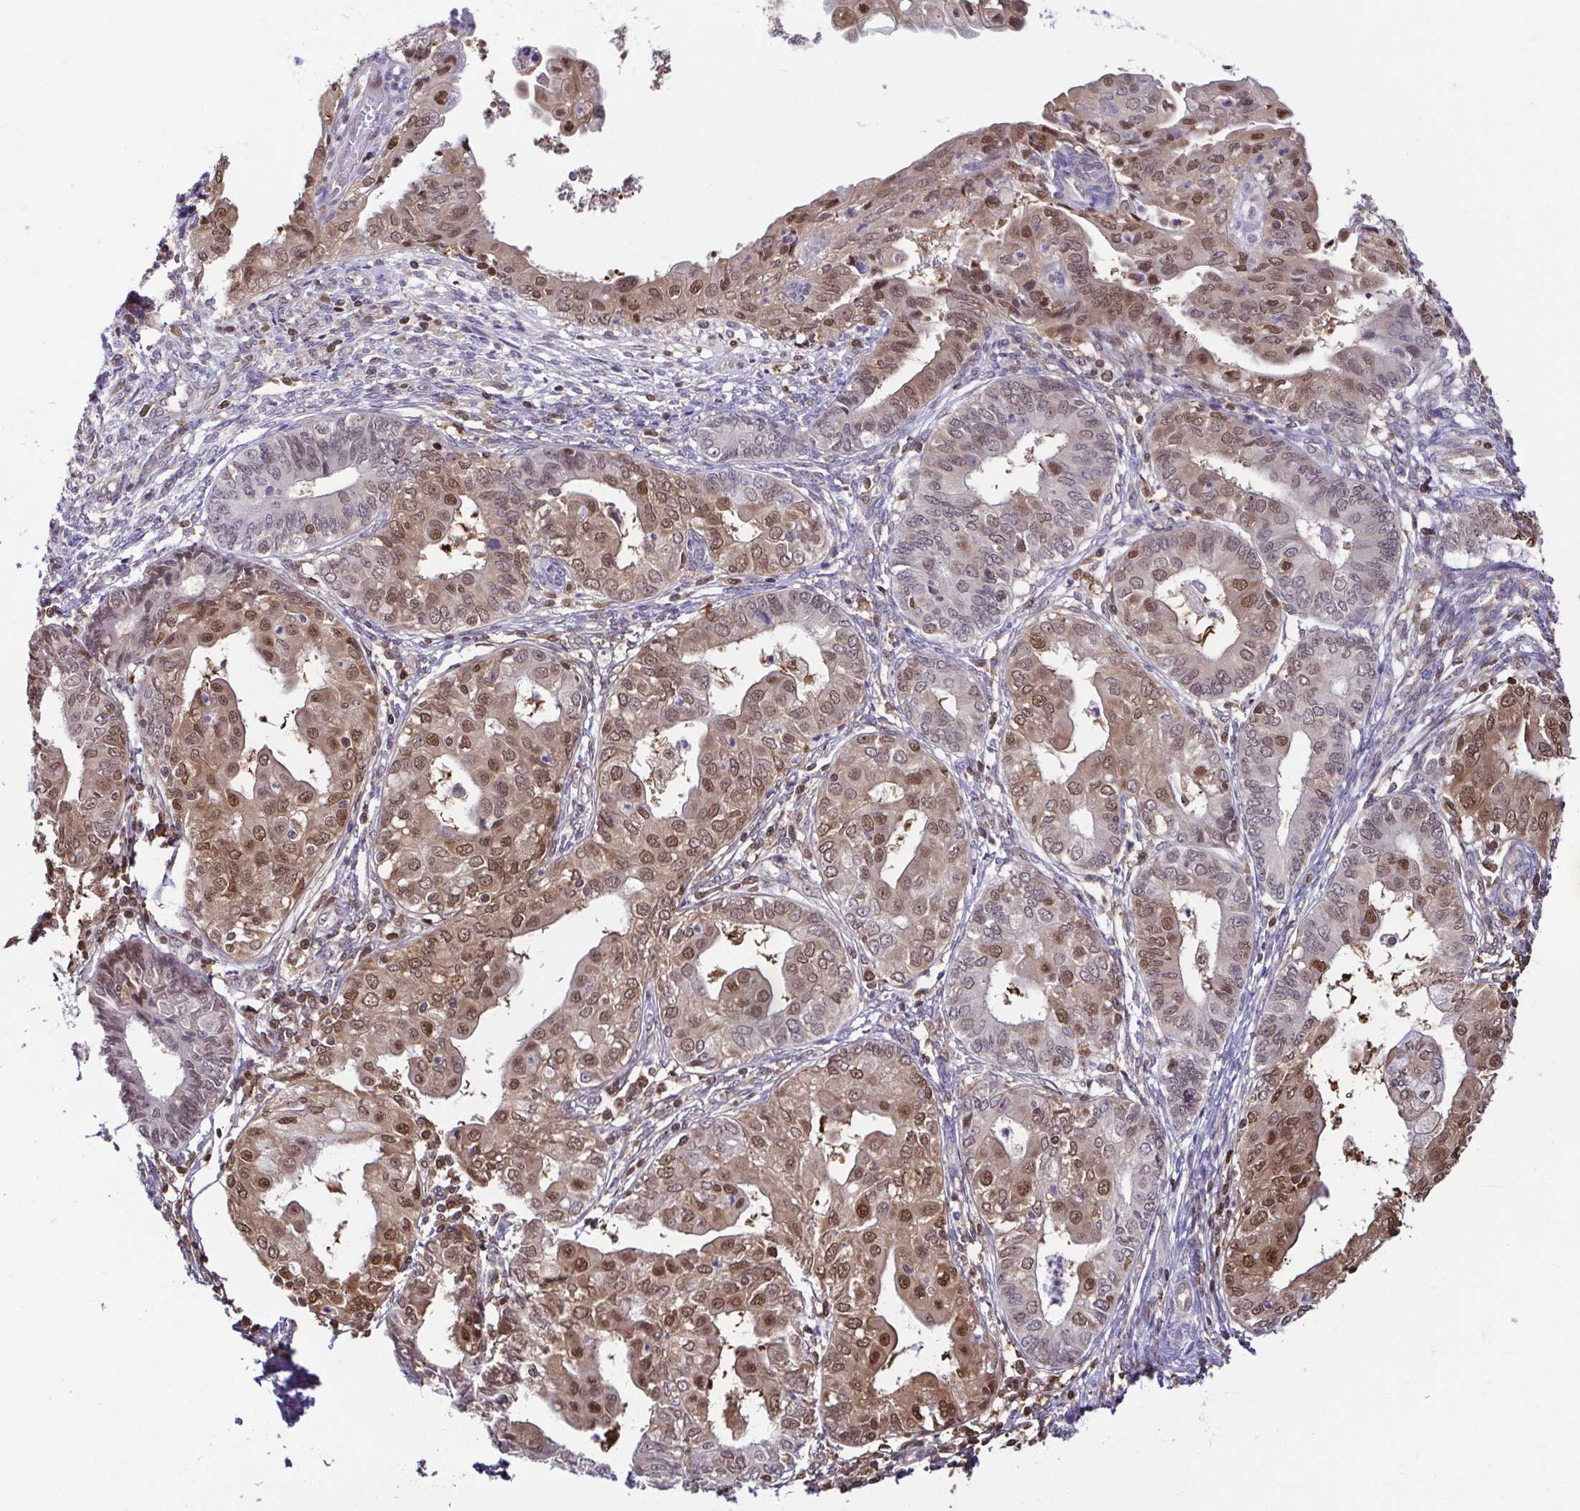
{"staining": {"intensity": "moderate", "quantity": "25%-75%", "location": "nuclear"}, "tissue": "endometrial cancer", "cell_type": "Tumor cells", "image_type": "cancer", "snomed": [{"axis": "morphology", "description": "Adenocarcinoma, NOS"}, {"axis": "topography", "description": "Endometrium"}], "caption": "Protein expression analysis of human endometrial cancer reveals moderate nuclear expression in approximately 25%-75% of tumor cells.", "gene": "PSMB9", "patient": {"sex": "female", "age": 68}}